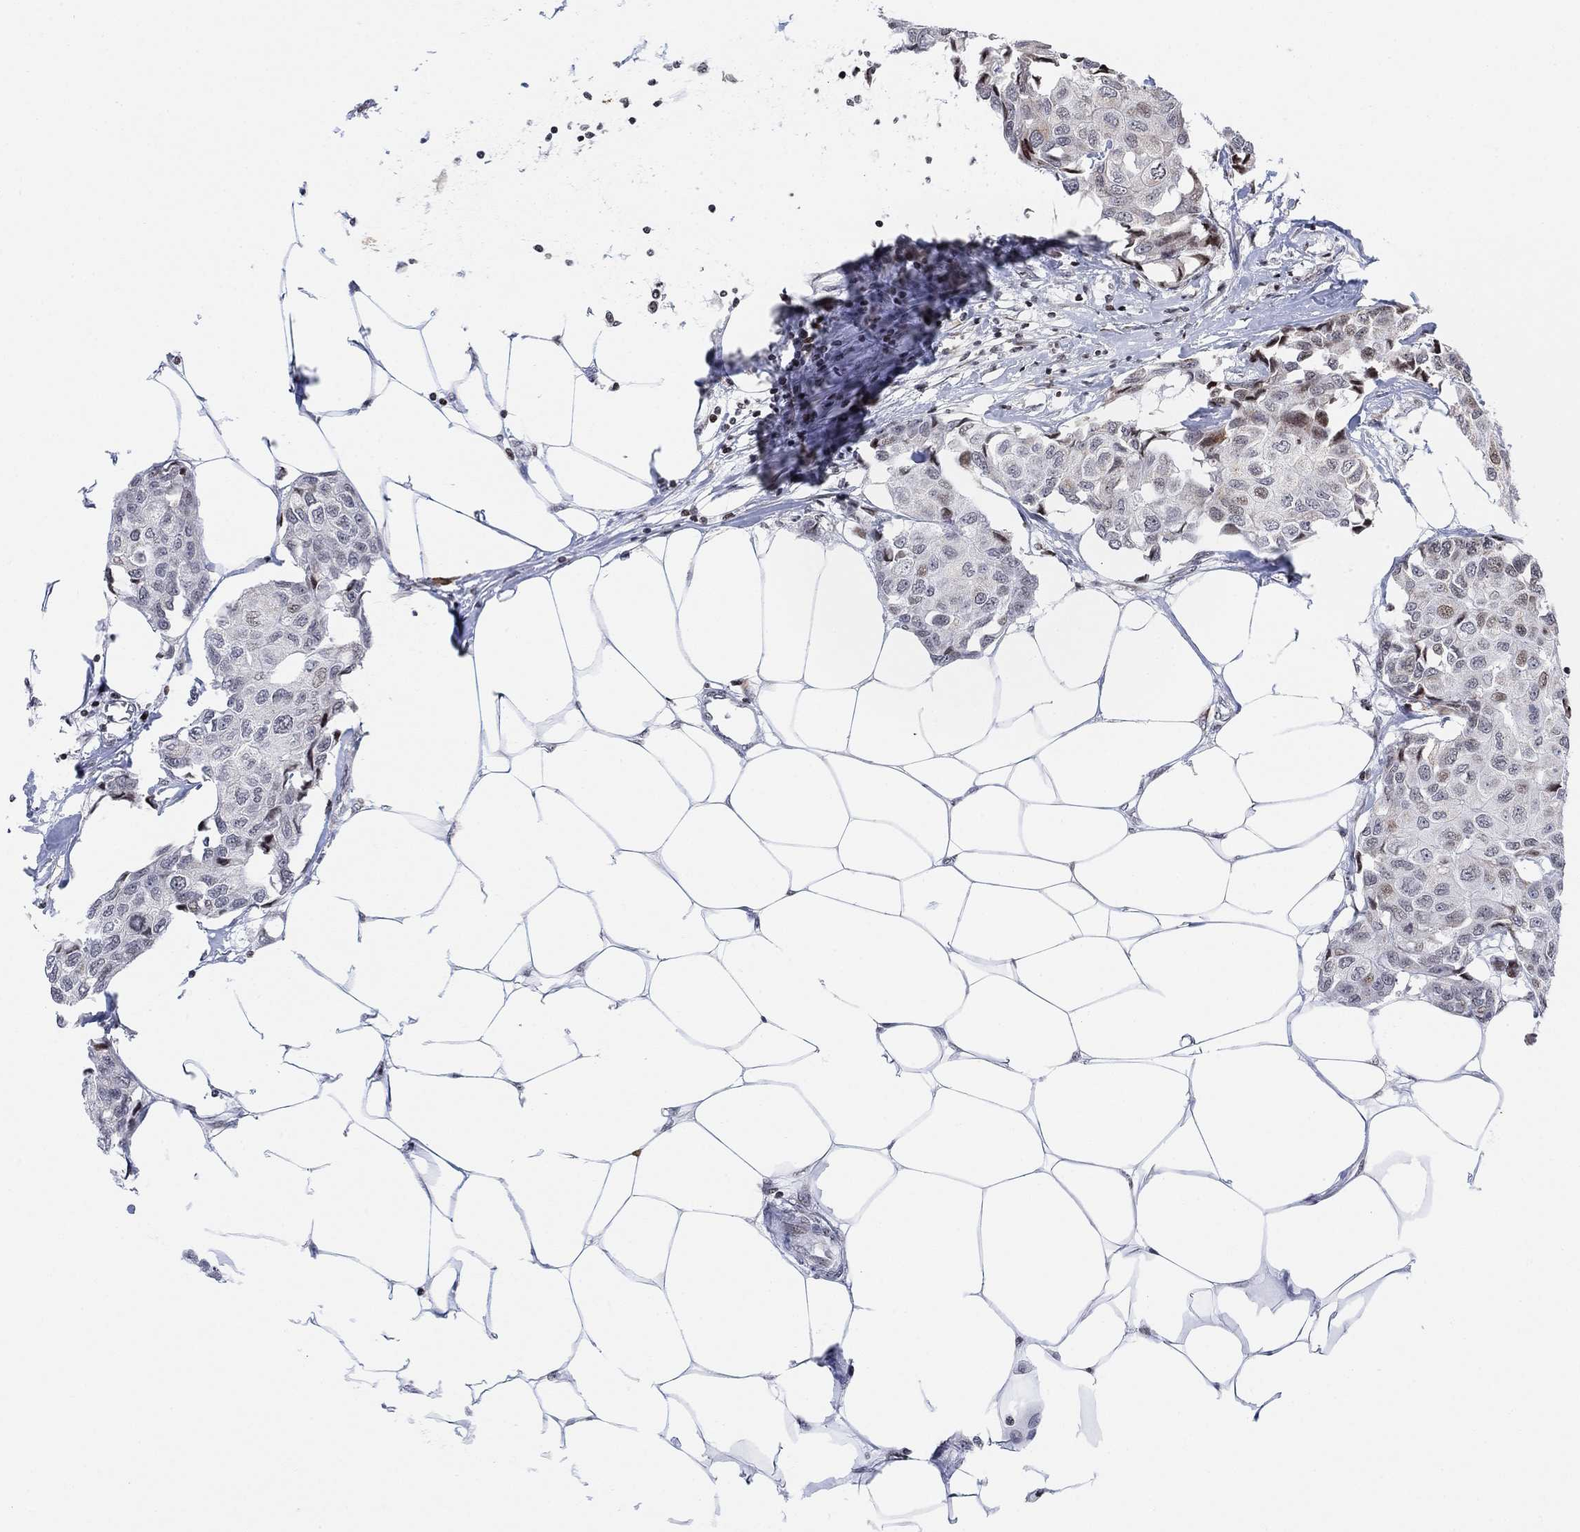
{"staining": {"intensity": "moderate", "quantity": "<25%", "location": "cytoplasmic/membranous,nuclear"}, "tissue": "breast cancer", "cell_type": "Tumor cells", "image_type": "cancer", "snomed": [{"axis": "morphology", "description": "Duct carcinoma"}, {"axis": "topography", "description": "Breast"}], "caption": "Brown immunohistochemical staining in human breast cancer demonstrates moderate cytoplasmic/membranous and nuclear expression in about <25% of tumor cells.", "gene": "ABHD14A", "patient": {"sex": "female", "age": 80}}